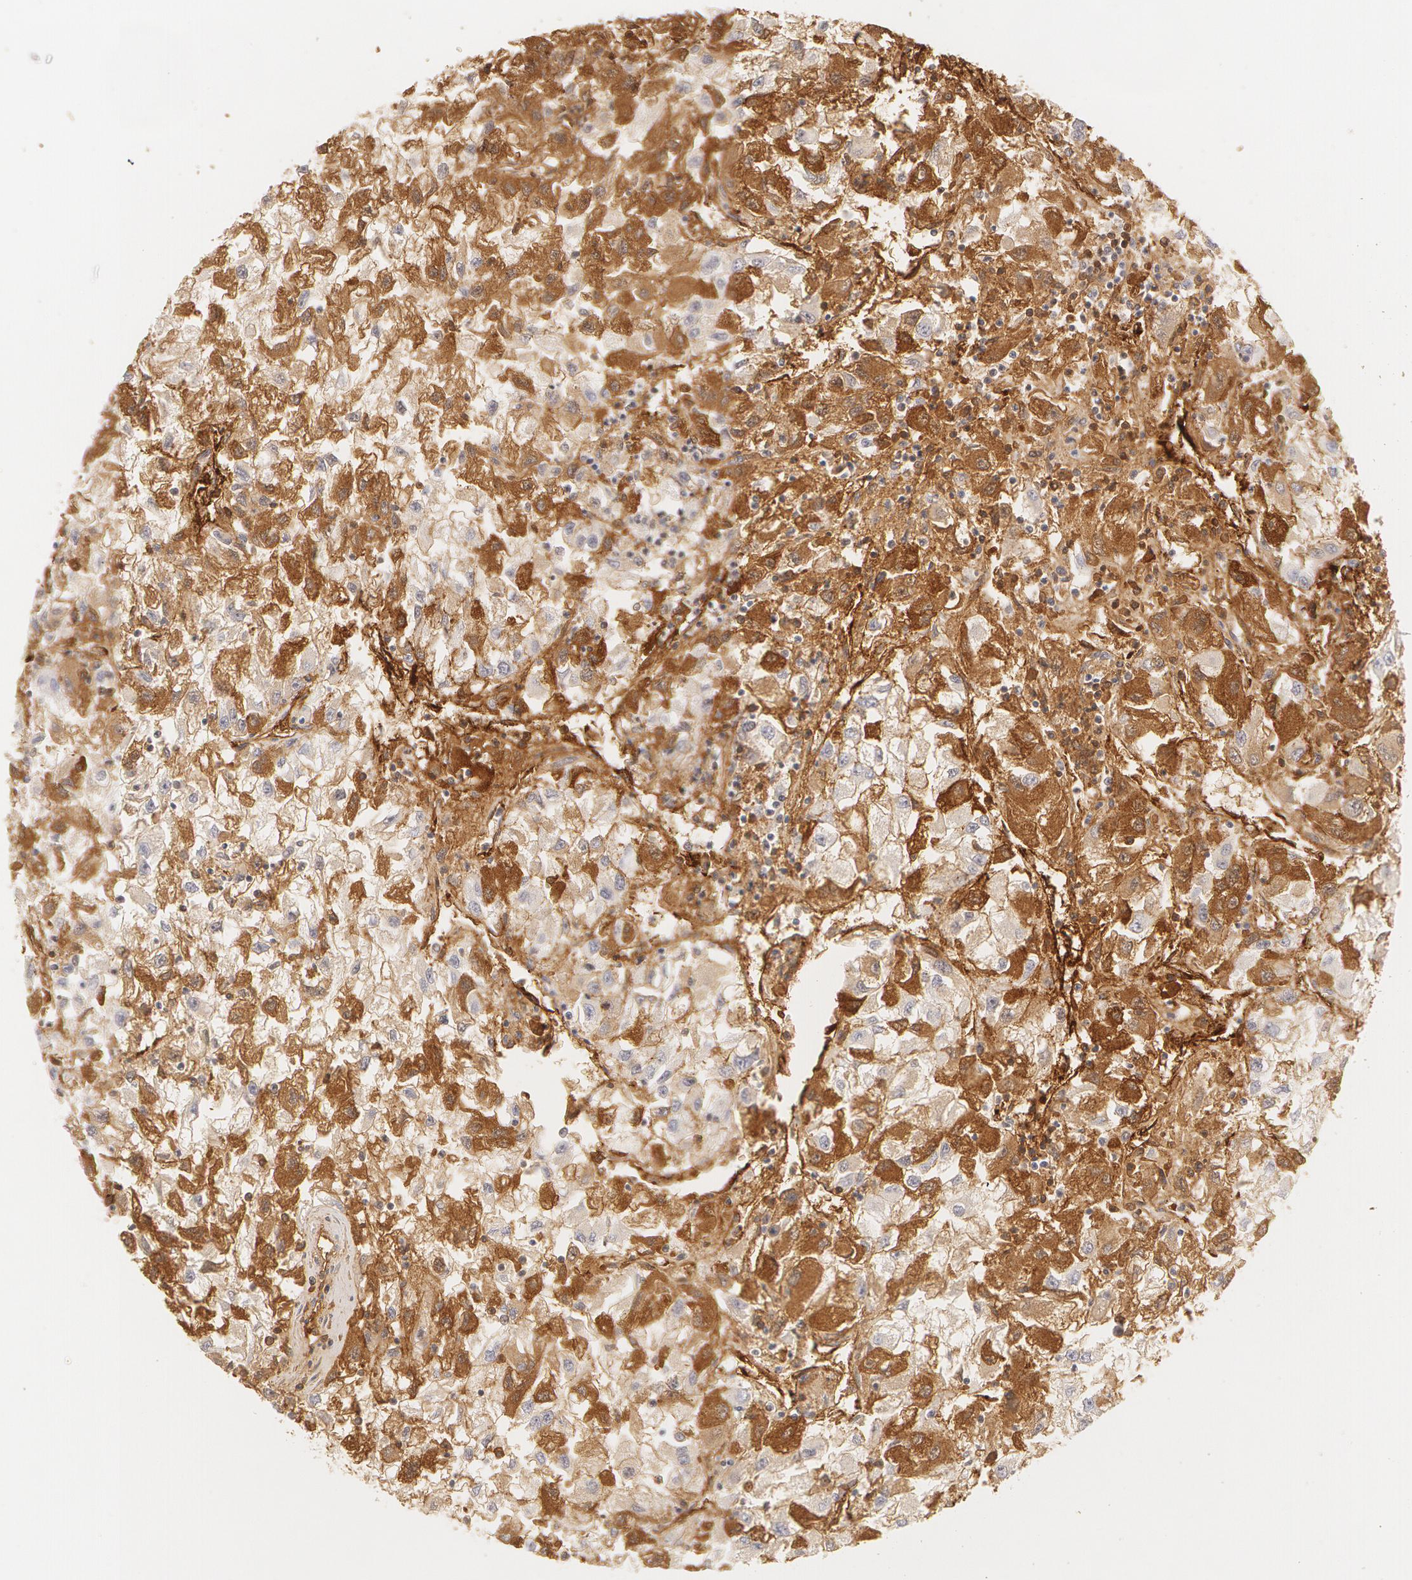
{"staining": {"intensity": "moderate", "quantity": "25%-75%", "location": "cytoplasmic/membranous"}, "tissue": "renal cancer", "cell_type": "Tumor cells", "image_type": "cancer", "snomed": [{"axis": "morphology", "description": "Adenocarcinoma, NOS"}, {"axis": "topography", "description": "Kidney"}], "caption": "An IHC micrograph of neoplastic tissue is shown. Protein staining in brown shows moderate cytoplasmic/membranous positivity in adenocarcinoma (renal) within tumor cells.", "gene": "VWF", "patient": {"sex": "male", "age": 59}}